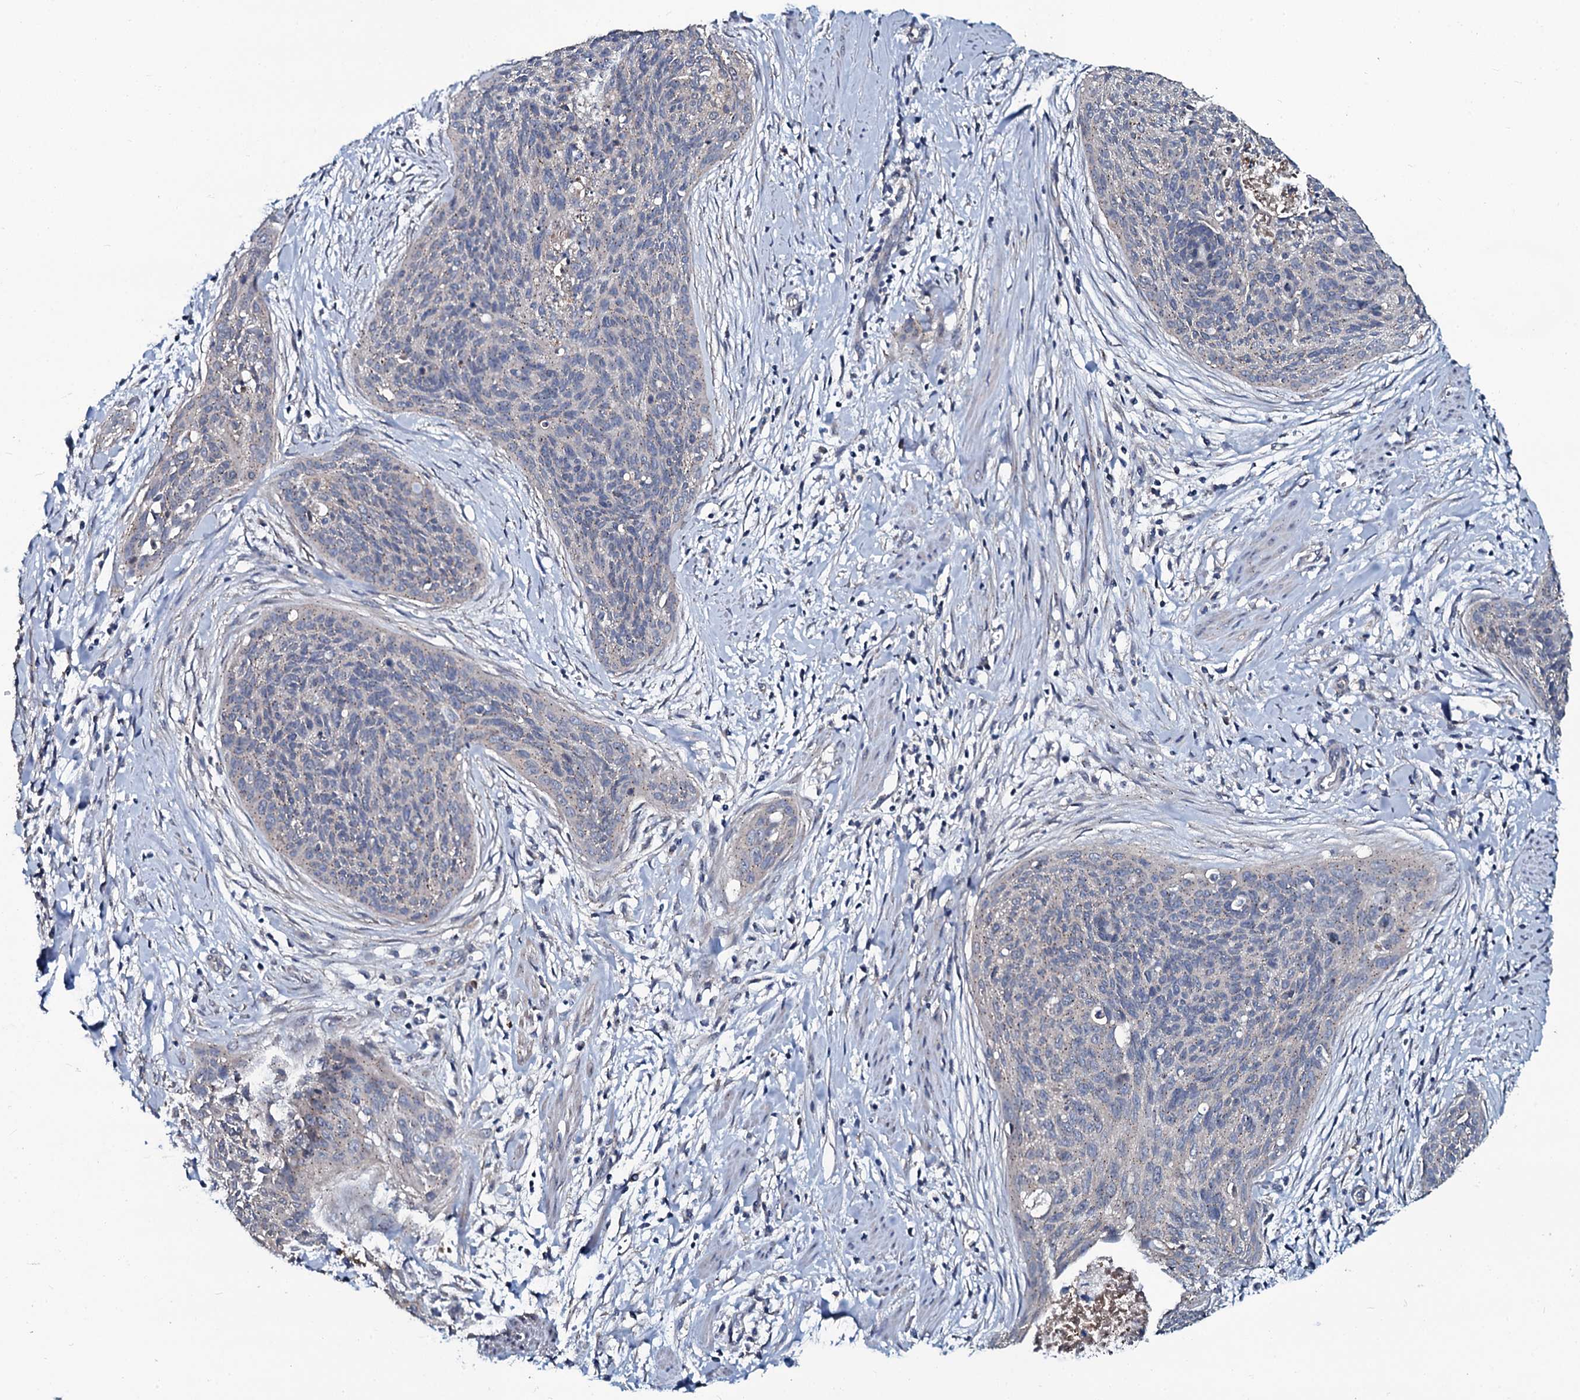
{"staining": {"intensity": "negative", "quantity": "none", "location": "none"}, "tissue": "cervical cancer", "cell_type": "Tumor cells", "image_type": "cancer", "snomed": [{"axis": "morphology", "description": "Squamous cell carcinoma, NOS"}, {"axis": "topography", "description": "Cervix"}], "caption": "Immunohistochemistry (IHC) of human squamous cell carcinoma (cervical) reveals no positivity in tumor cells.", "gene": "USPL1", "patient": {"sex": "female", "age": 55}}